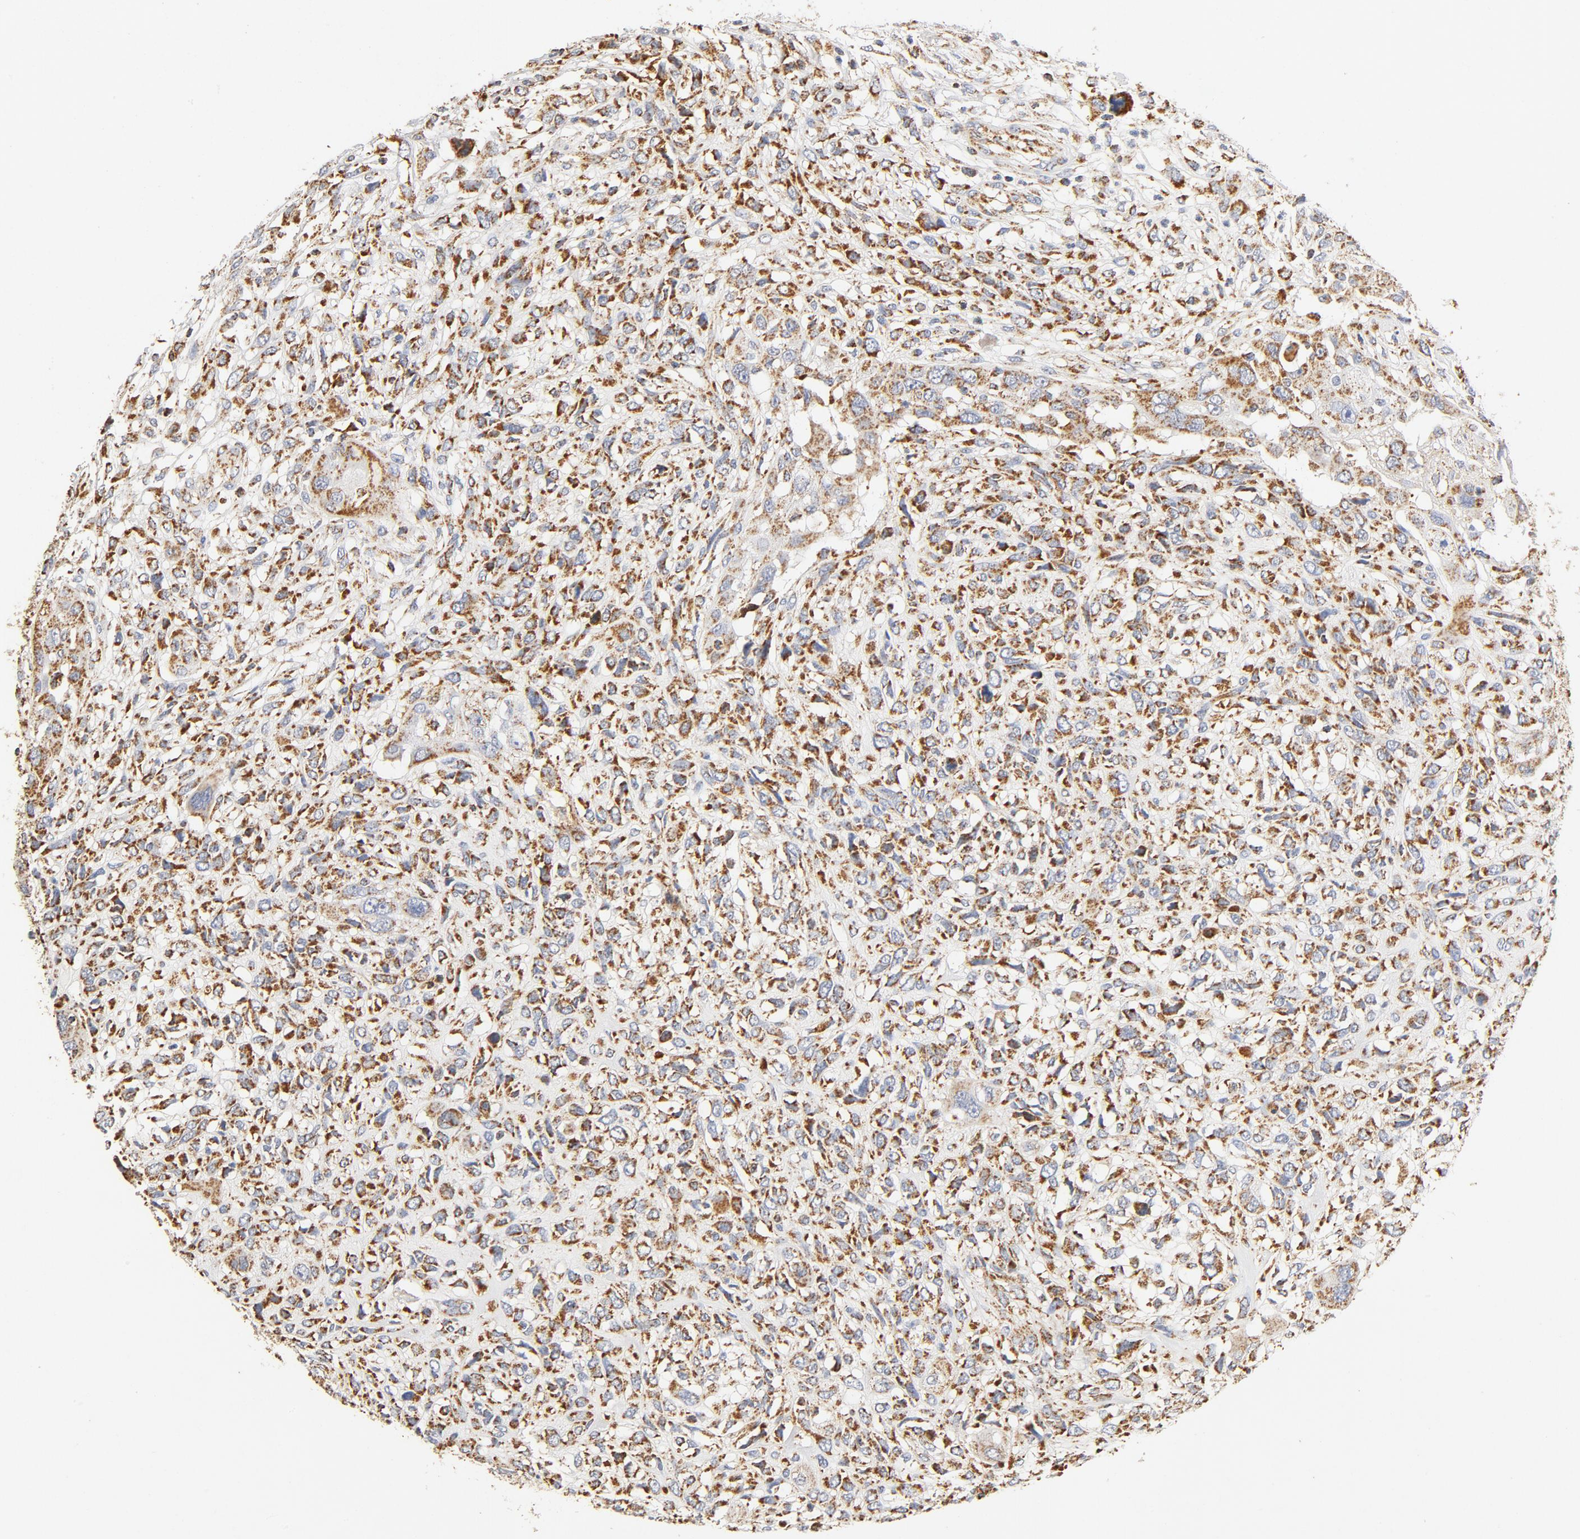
{"staining": {"intensity": "moderate", "quantity": ">75%", "location": "cytoplasmic/membranous"}, "tissue": "head and neck cancer", "cell_type": "Tumor cells", "image_type": "cancer", "snomed": [{"axis": "morphology", "description": "Neoplasm, malignant, NOS"}, {"axis": "topography", "description": "Salivary gland"}, {"axis": "topography", "description": "Head-Neck"}], "caption": "This photomicrograph displays IHC staining of head and neck neoplasm (malignant), with medium moderate cytoplasmic/membranous positivity in approximately >75% of tumor cells.", "gene": "COX4I1", "patient": {"sex": "male", "age": 43}}